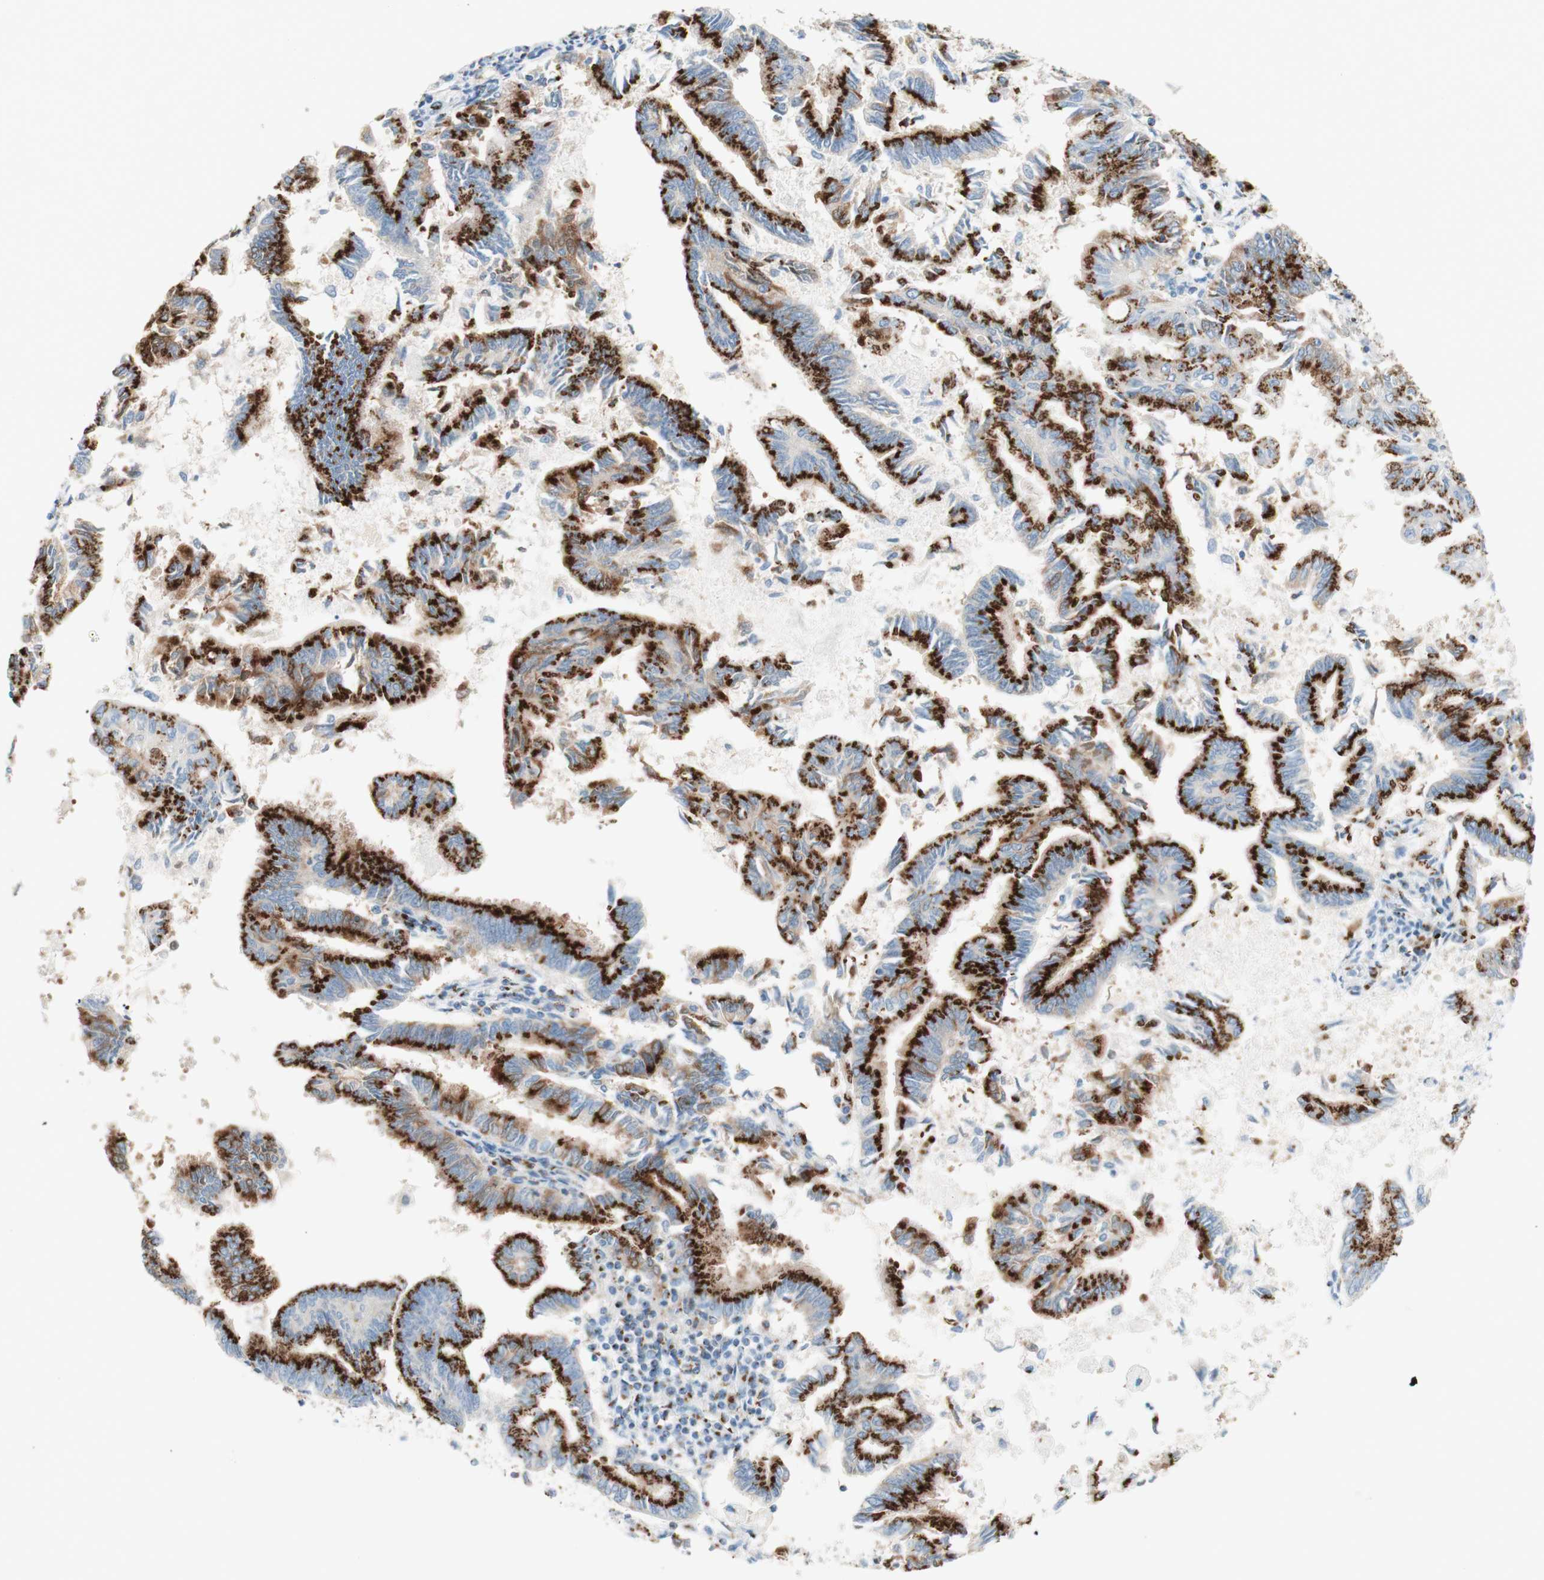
{"staining": {"intensity": "strong", "quantity": ">75%", "location": "cytoplasmic/membranous"}, "tissue": "endometrial cancer", "cell_type": "Tumor cells", "image_type": "cancer", "snomed": [{"axis": "morphology", "description": "Adenocarcinoma, NOS"}, {"axis": "topography", "description": "Endometrium"}], "caption": "Immunohistochemical staining of human endometrial cancer shows high levels of strong cytoplasmic/membranous protein expression in approximately >75% of tumor cells.", "gene": "GOLGB1", "patient": {"sex": "female", "age": 86}}